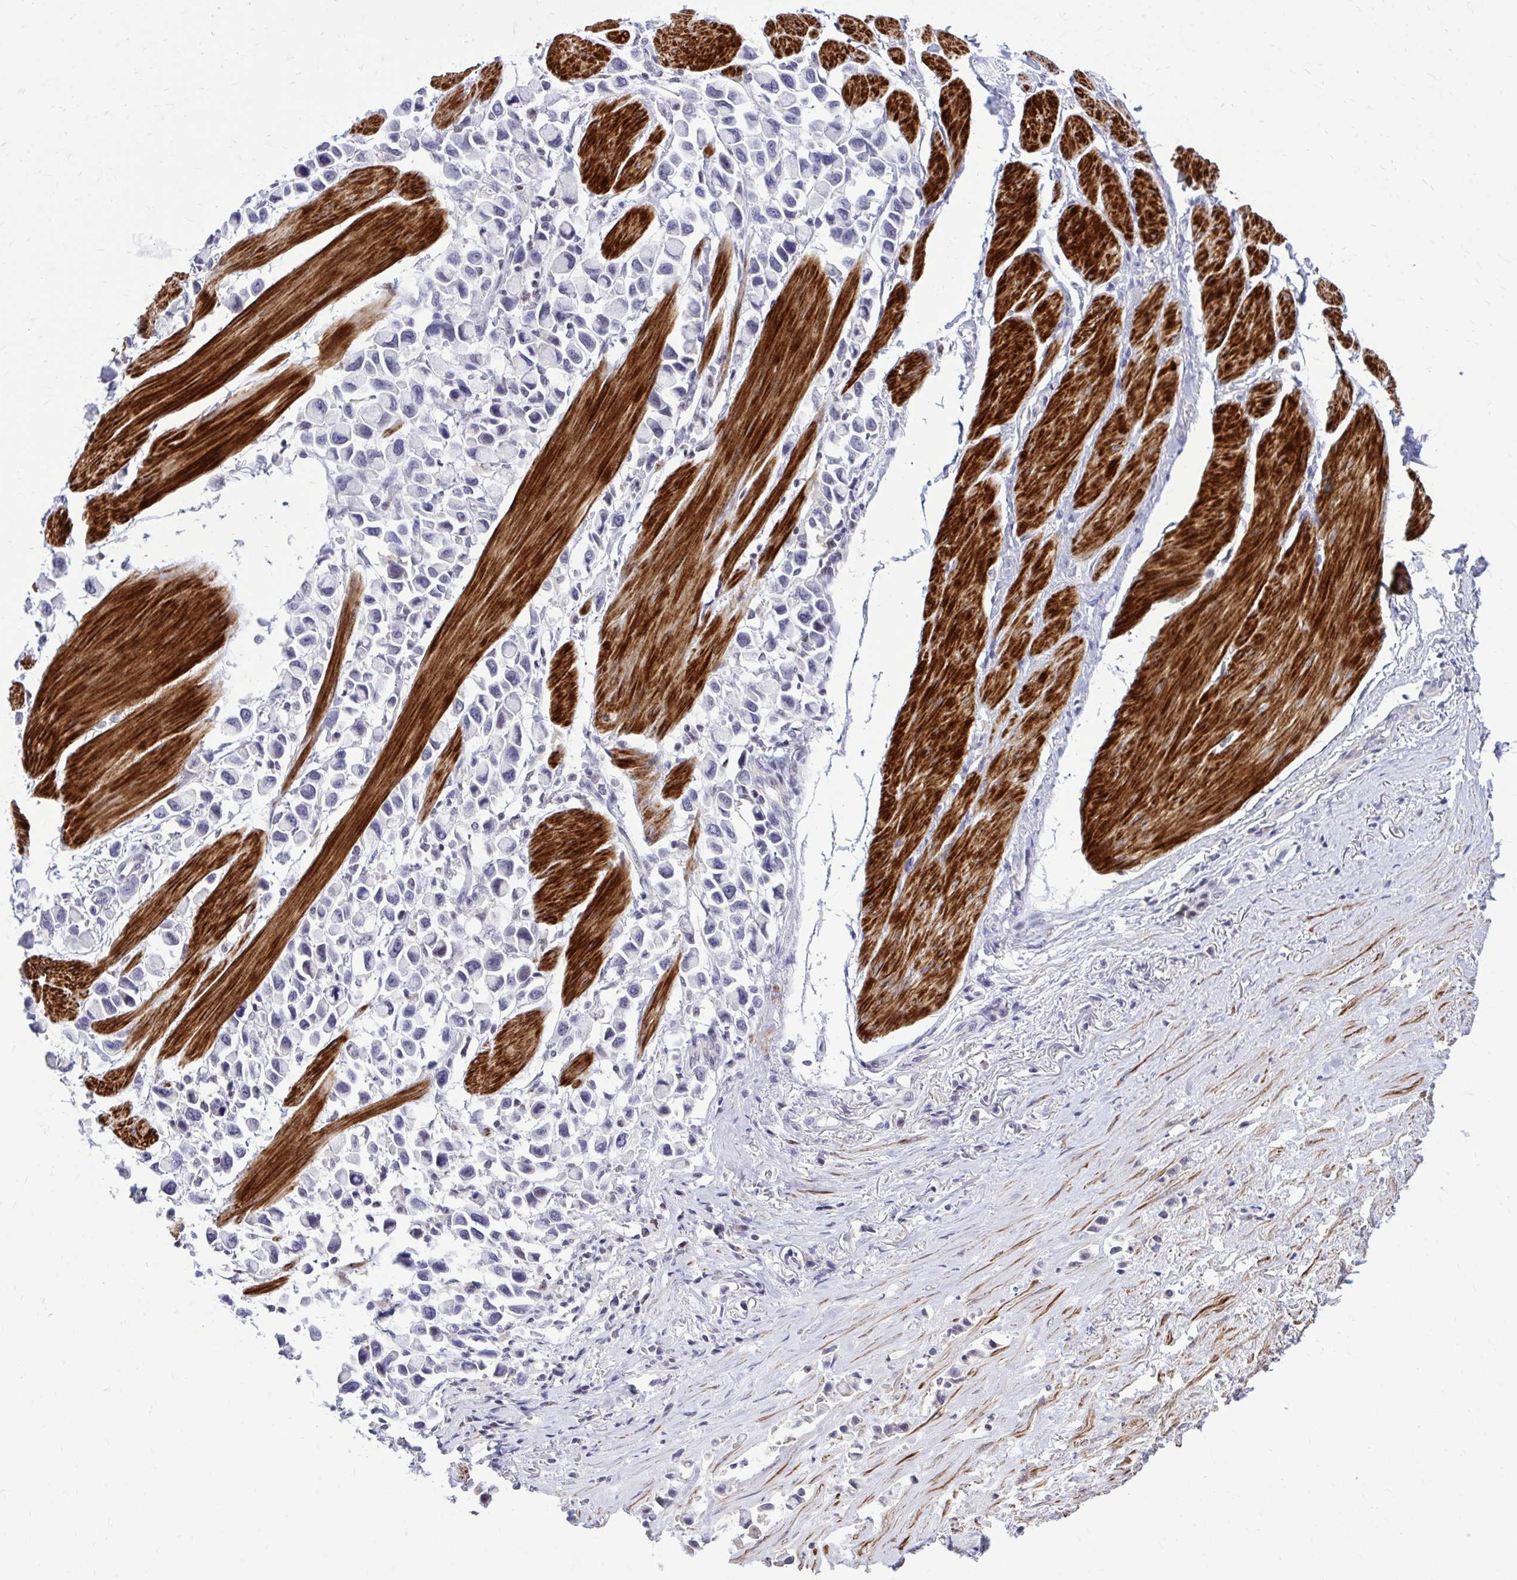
{"staining": {"intensity": "negative", "quantity": "none", "location": "none"}, "tissue": "stomach cancer", "cell_type": "Tumor cells", "image_type": "cancer", "snomed": [{"axis": "morphology", "description": "Adenocarcinoma, NOS"}, {"axis": "topography", "description": "Stomach"}], "caption": "Immunohistochemical staining of human stomach cancer (adenocarcinoma) reveals no significant expression in tumor cells. Brightfield microscopy of IHC stained with DAB (brown) and hematoxylin (blue), captured at high magnification.", "gene": "ZBTB25", "patient": {"sex": "female", "age": 81}}